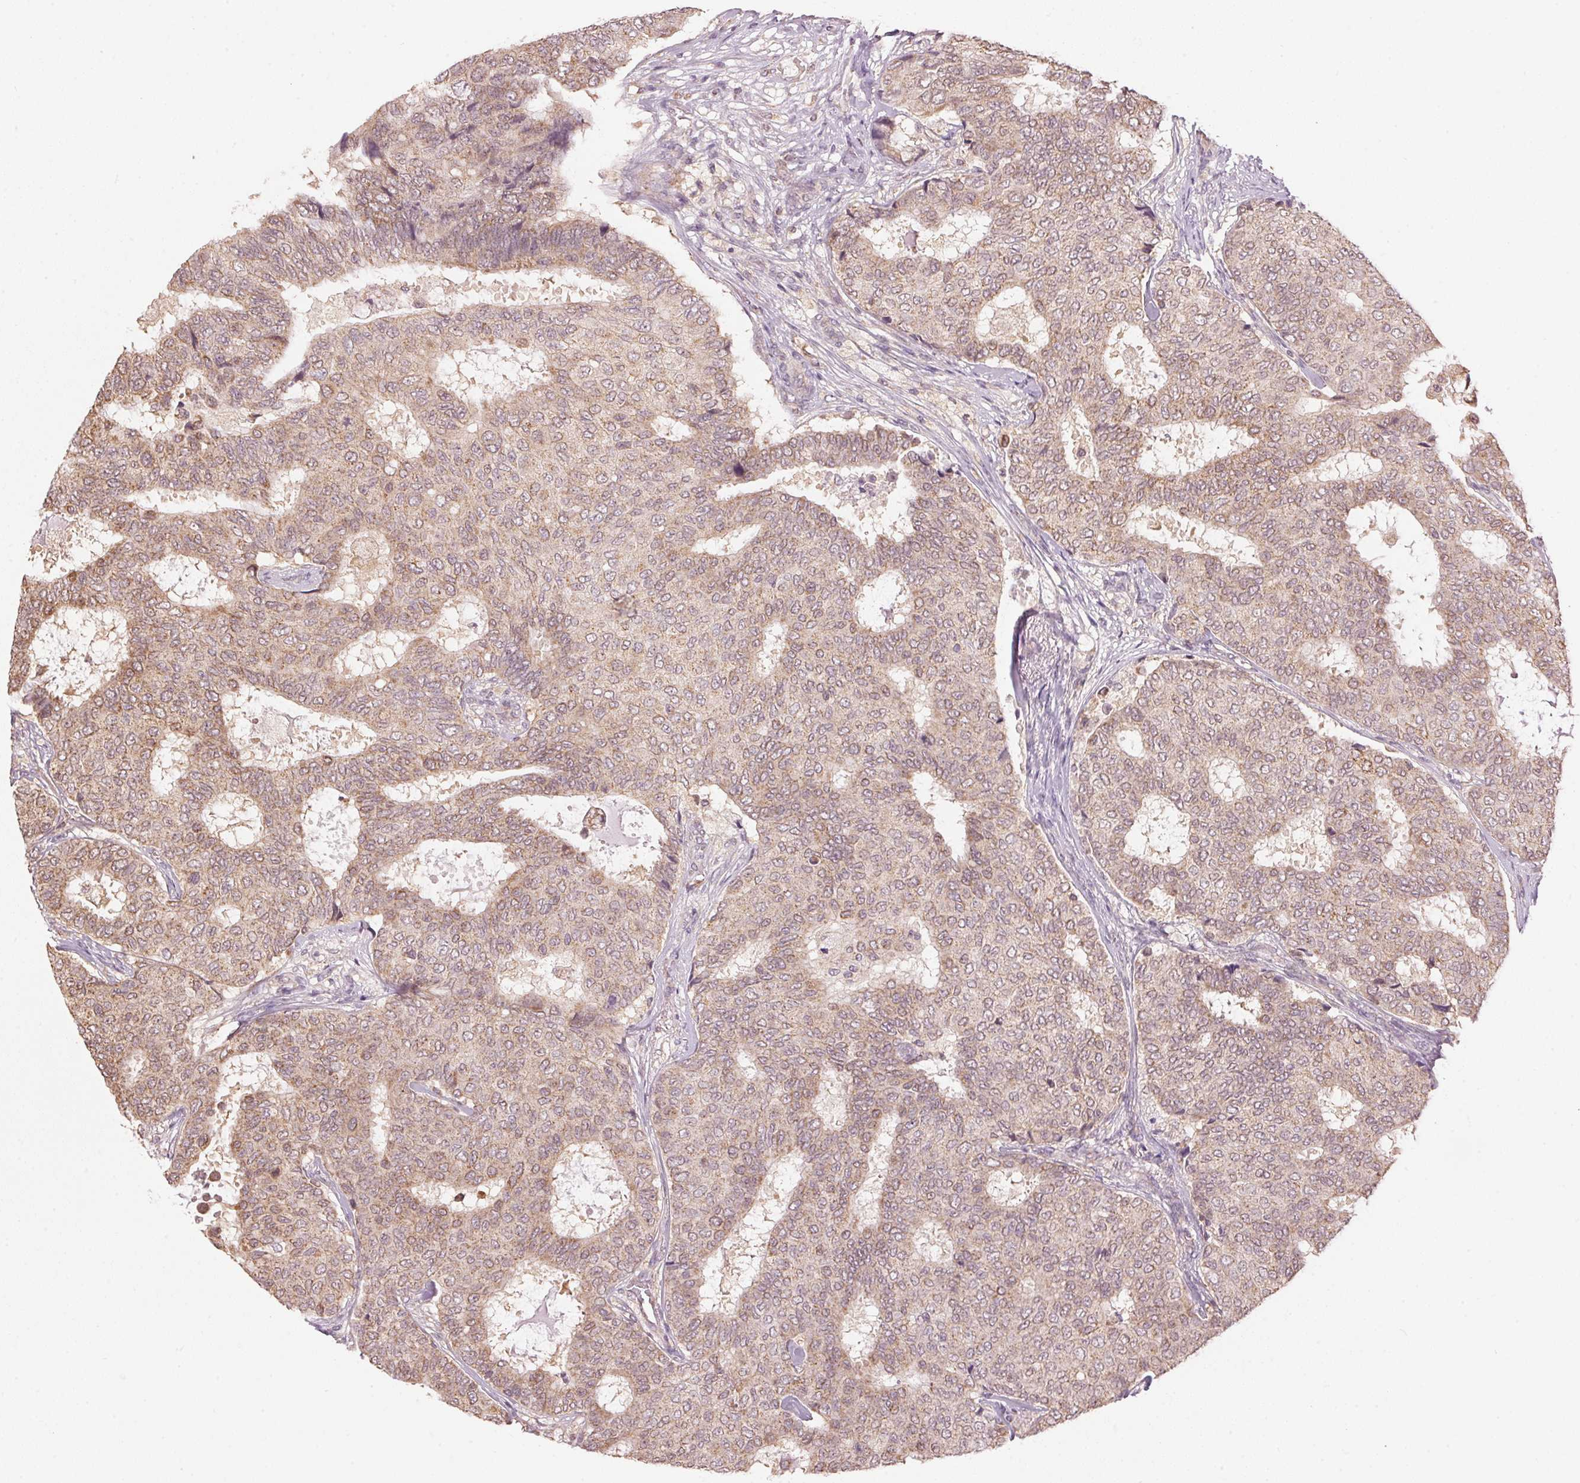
{"staining": {"intensity": "moderate", "quantity": ">75%", "location": "cytoplasmic/membranous"}, "tissue": "breast cancer", "cell_type": "Tumor cells", "image_type": "cancer", "snomed": [{"axis": "morphology", "description": "Duct carcinoma"}, {"axis": "topography", "description": "Breast"}], "caption": "Human breast invasive ductal carcinoma stained with a protein marker demonstrates moderate staining in tumor cells.", "gene": "ARHGAP6", "patient": {"sex": "female", "age": 75}}